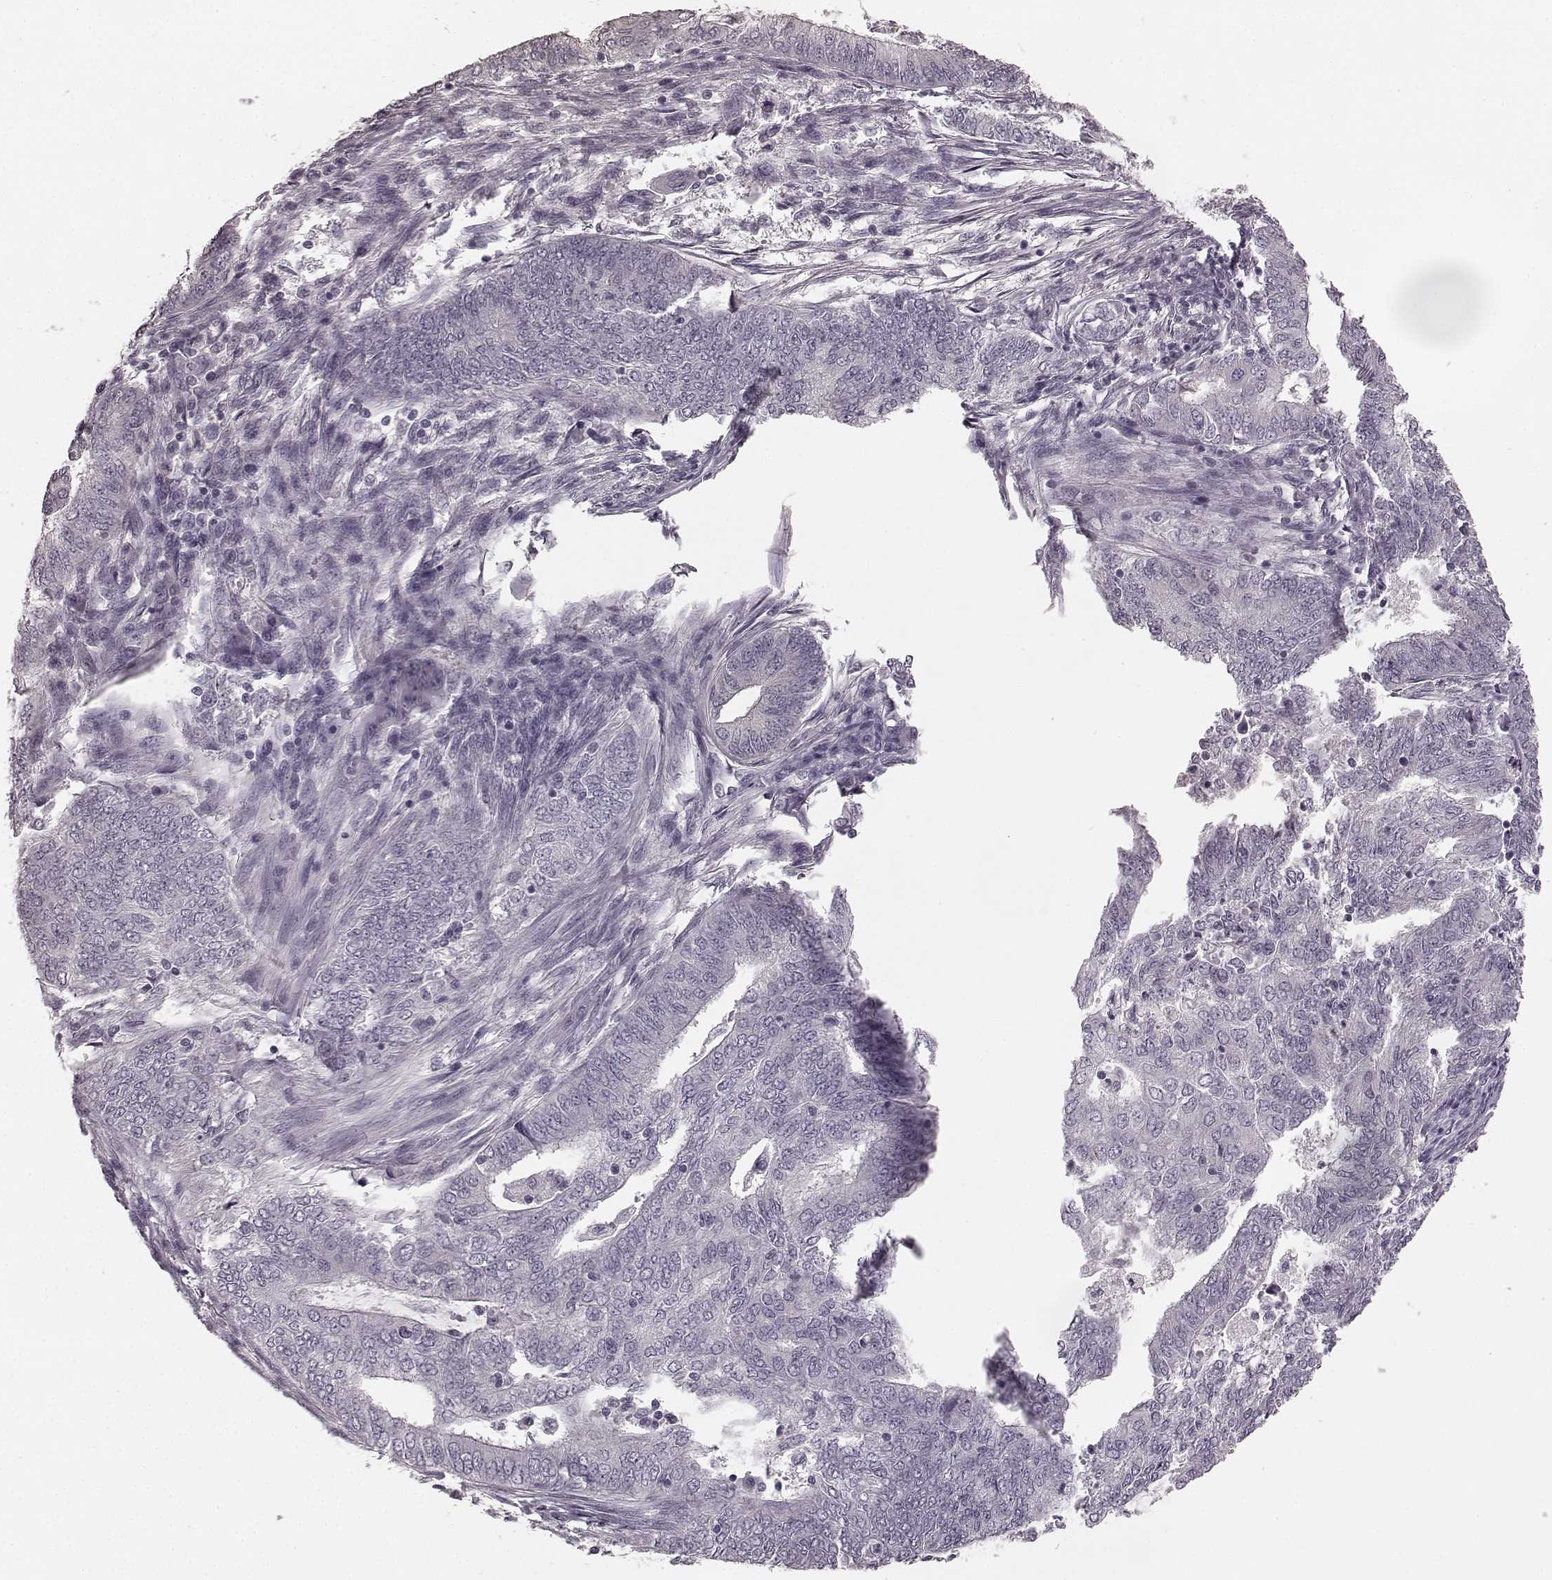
{"staining": {"intensity": "negative", "quantity": "none", "location": "none"}, "tissue": "endometrial cancer", "cell_type": "Tumor cells", "image_type": "cancer", "snomed": [{"axis": "morphology", "description": "Adenocarcinoma, NOS"}, {"axis": "topography", "description": "Endometrium"}], "caption": "DAB immunohistochemical staining of endometrial cancer reveals no significant staining in tumor cells.", "gene": "RIT2", "patient": {"sex": "female", "age": 62}}